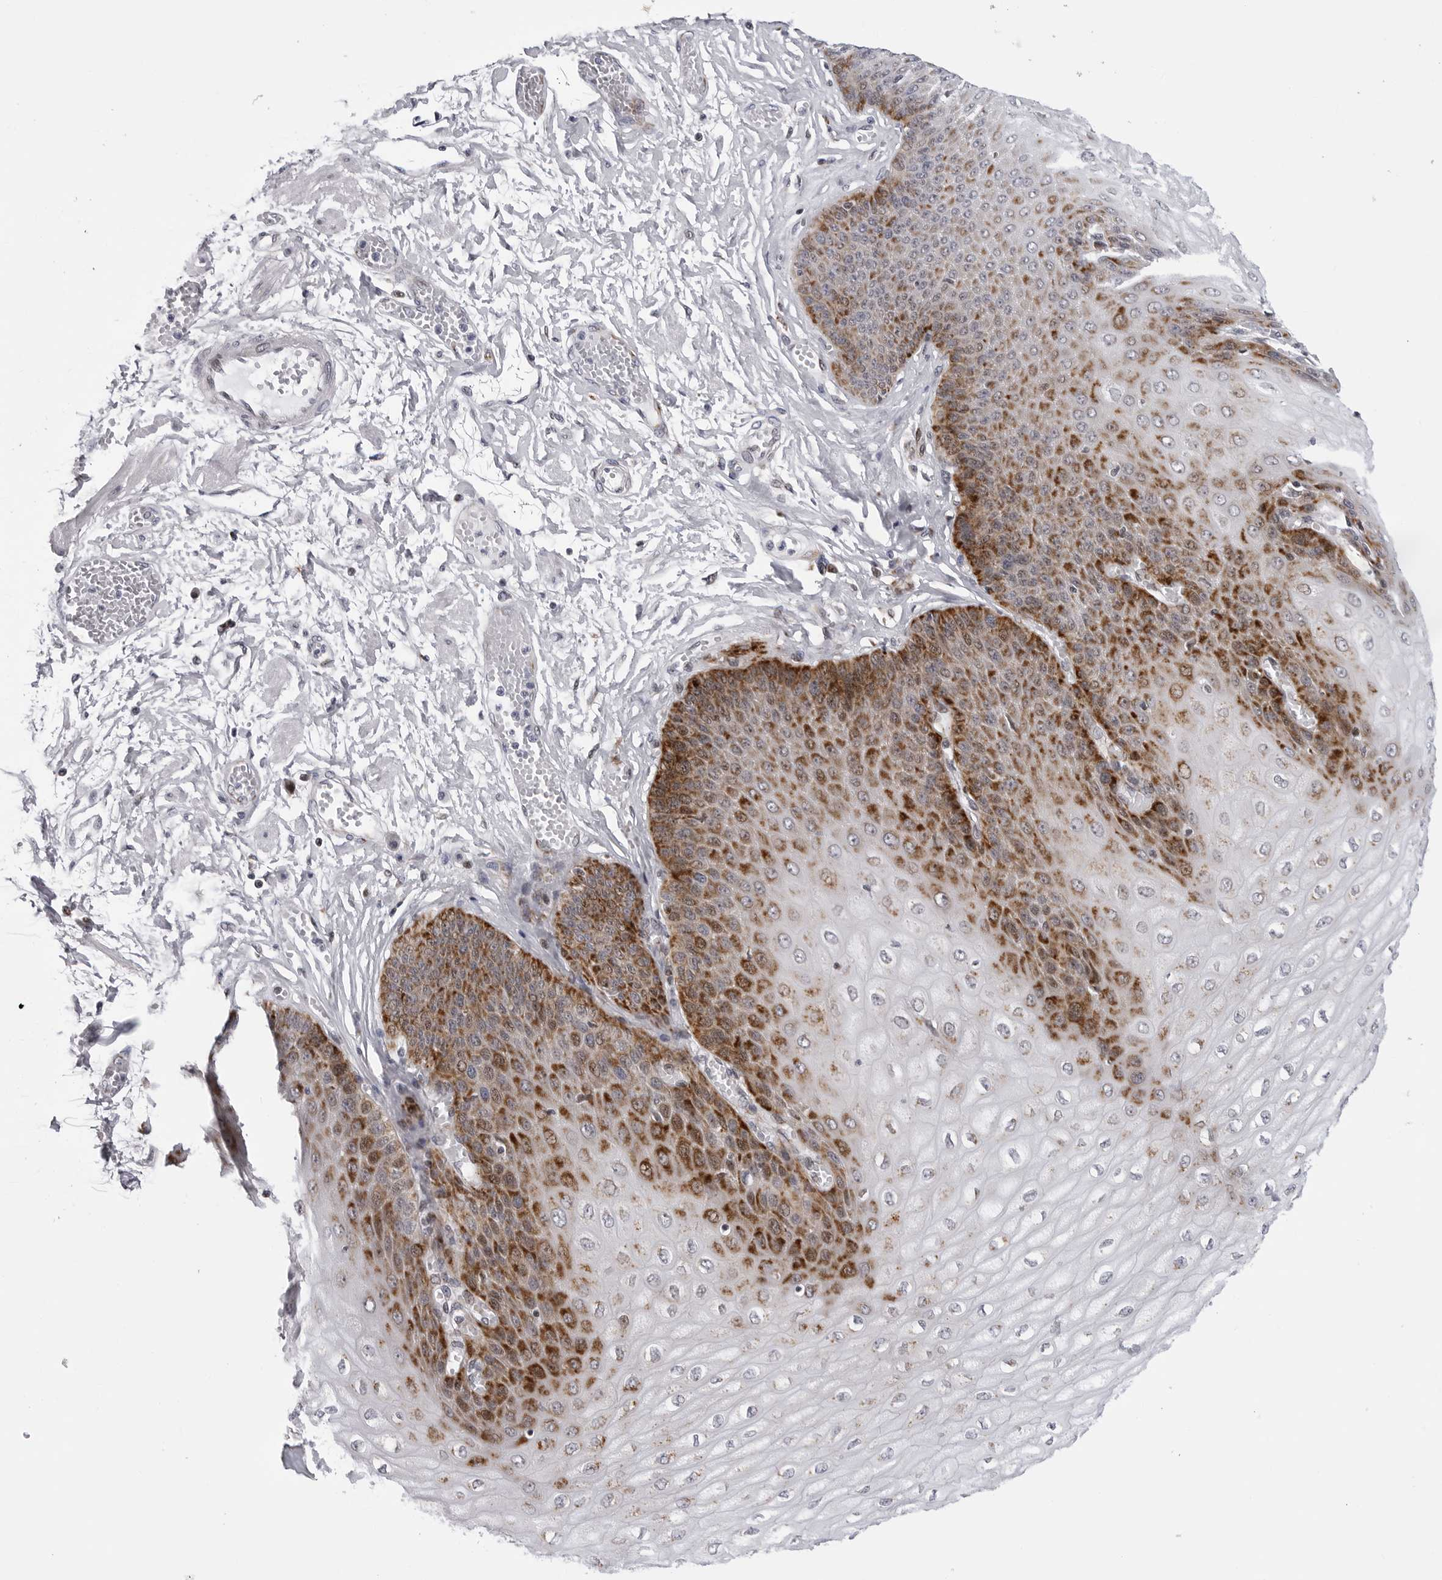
{"staining": {"intensity": "moderate", "quantity": "25%-75%", "location": "cytoplasmic/membranous,nuclear"}, "tissue": "esophagus", "cell_type": "Squamous epithelial cells", "image_type": "normal", "snomed": [{"axis": "morphology", "description": "Normal tissue, NOS"}, {"axis": "topography", "description": "Esophagus"}], "caption": "Squamous epithelial cells exhibit moderate cytoplasmic/membranous,nuclear expression in about 25%-75% of cells in normal esophagus. The staining was performed using DAB, with brown indicating positive protein expression. Nuclei are stained blue with hematoxylin.", "gene": "CDK20", "patient": {"sex": "male", "age": 60}}